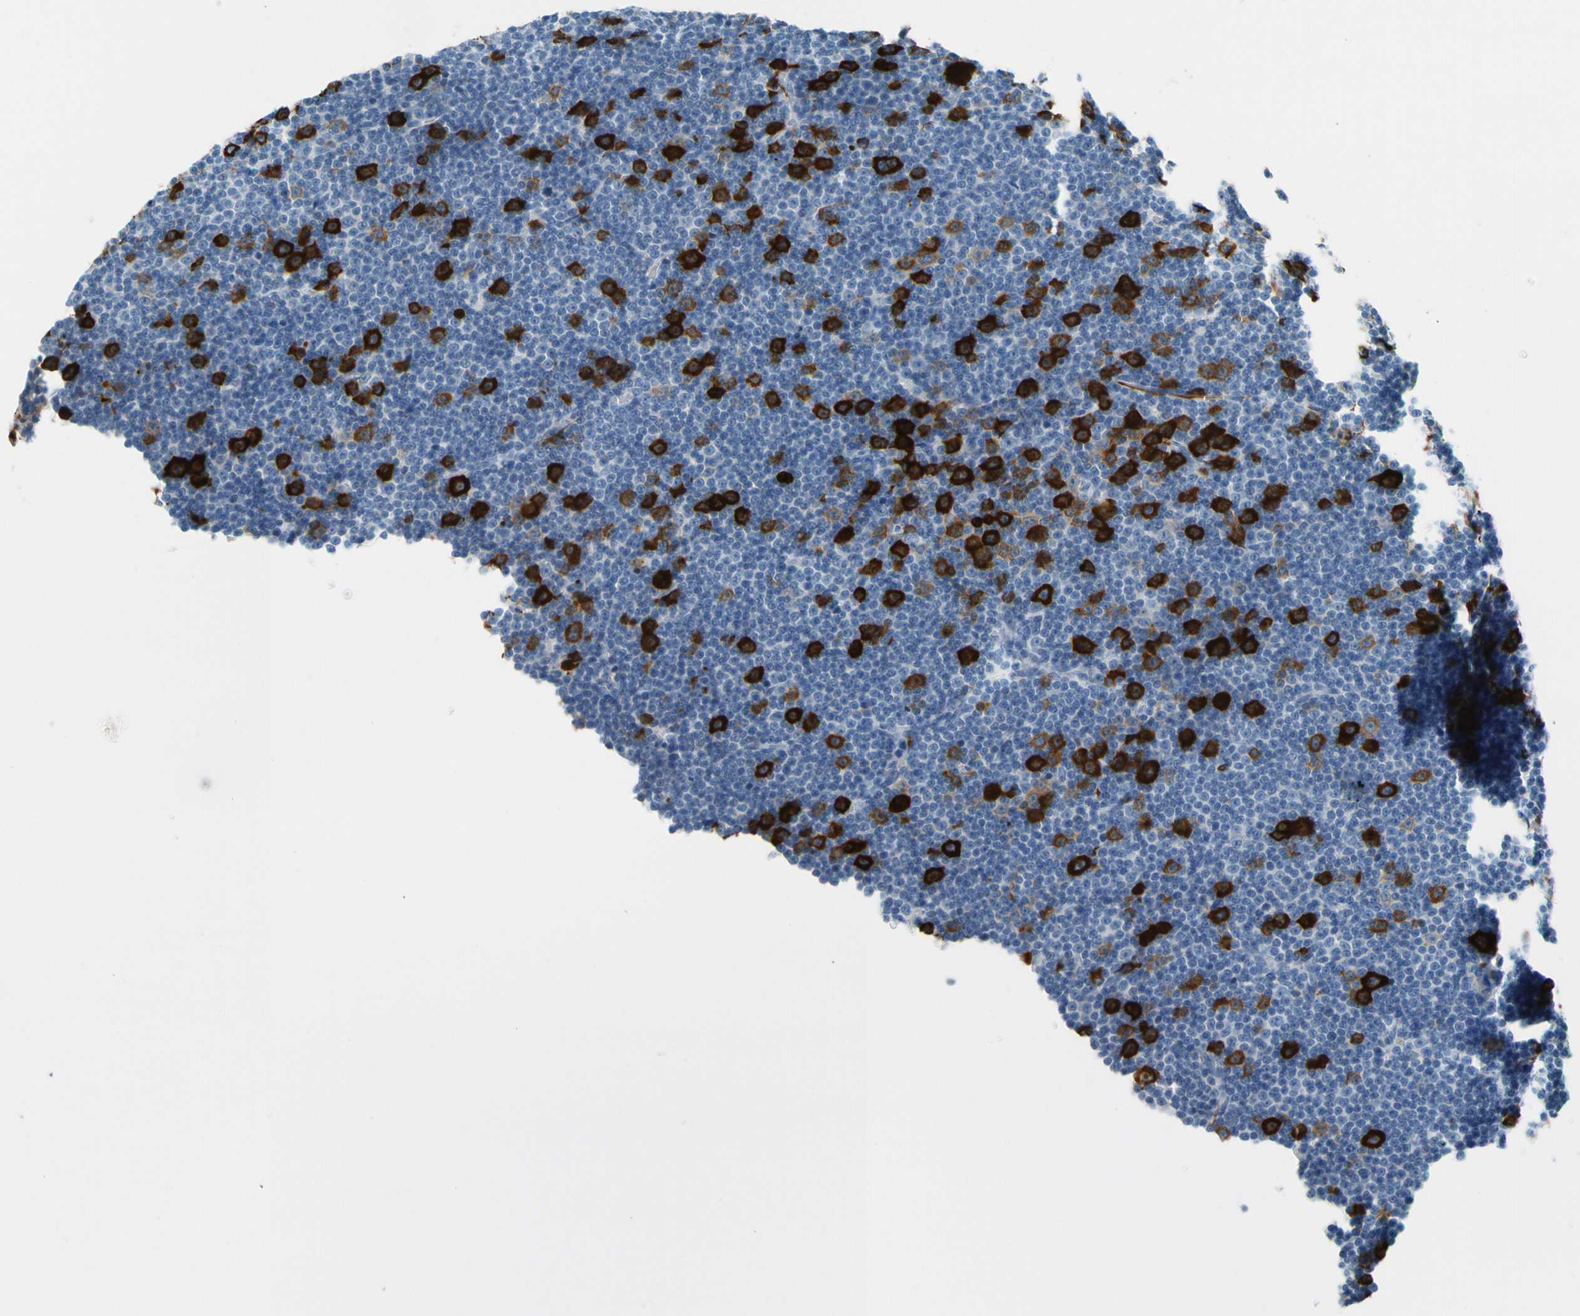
{"staining": {"intensity": "strong", "quantity": "25%-75%", "location": "cytoplasmic/membranous"}, "tissue": "lymphoma", "cell_type": "Tumor cells", "image_type": "cancer", "snomed": [{"axis": "morphology", "description": "Malignant lymphoma, non-Hodgkin's type, Low grade"}, {"axis": "topography", "description": "Lymph node"}], "caption": "Lymphoma stained for a protein (brown) displays strong cytoplasmic/membranous positive expression in about 25%-75% of tumor cells.", "gene": "TACC3", "patient": {"sex": "female", "age": 67}}